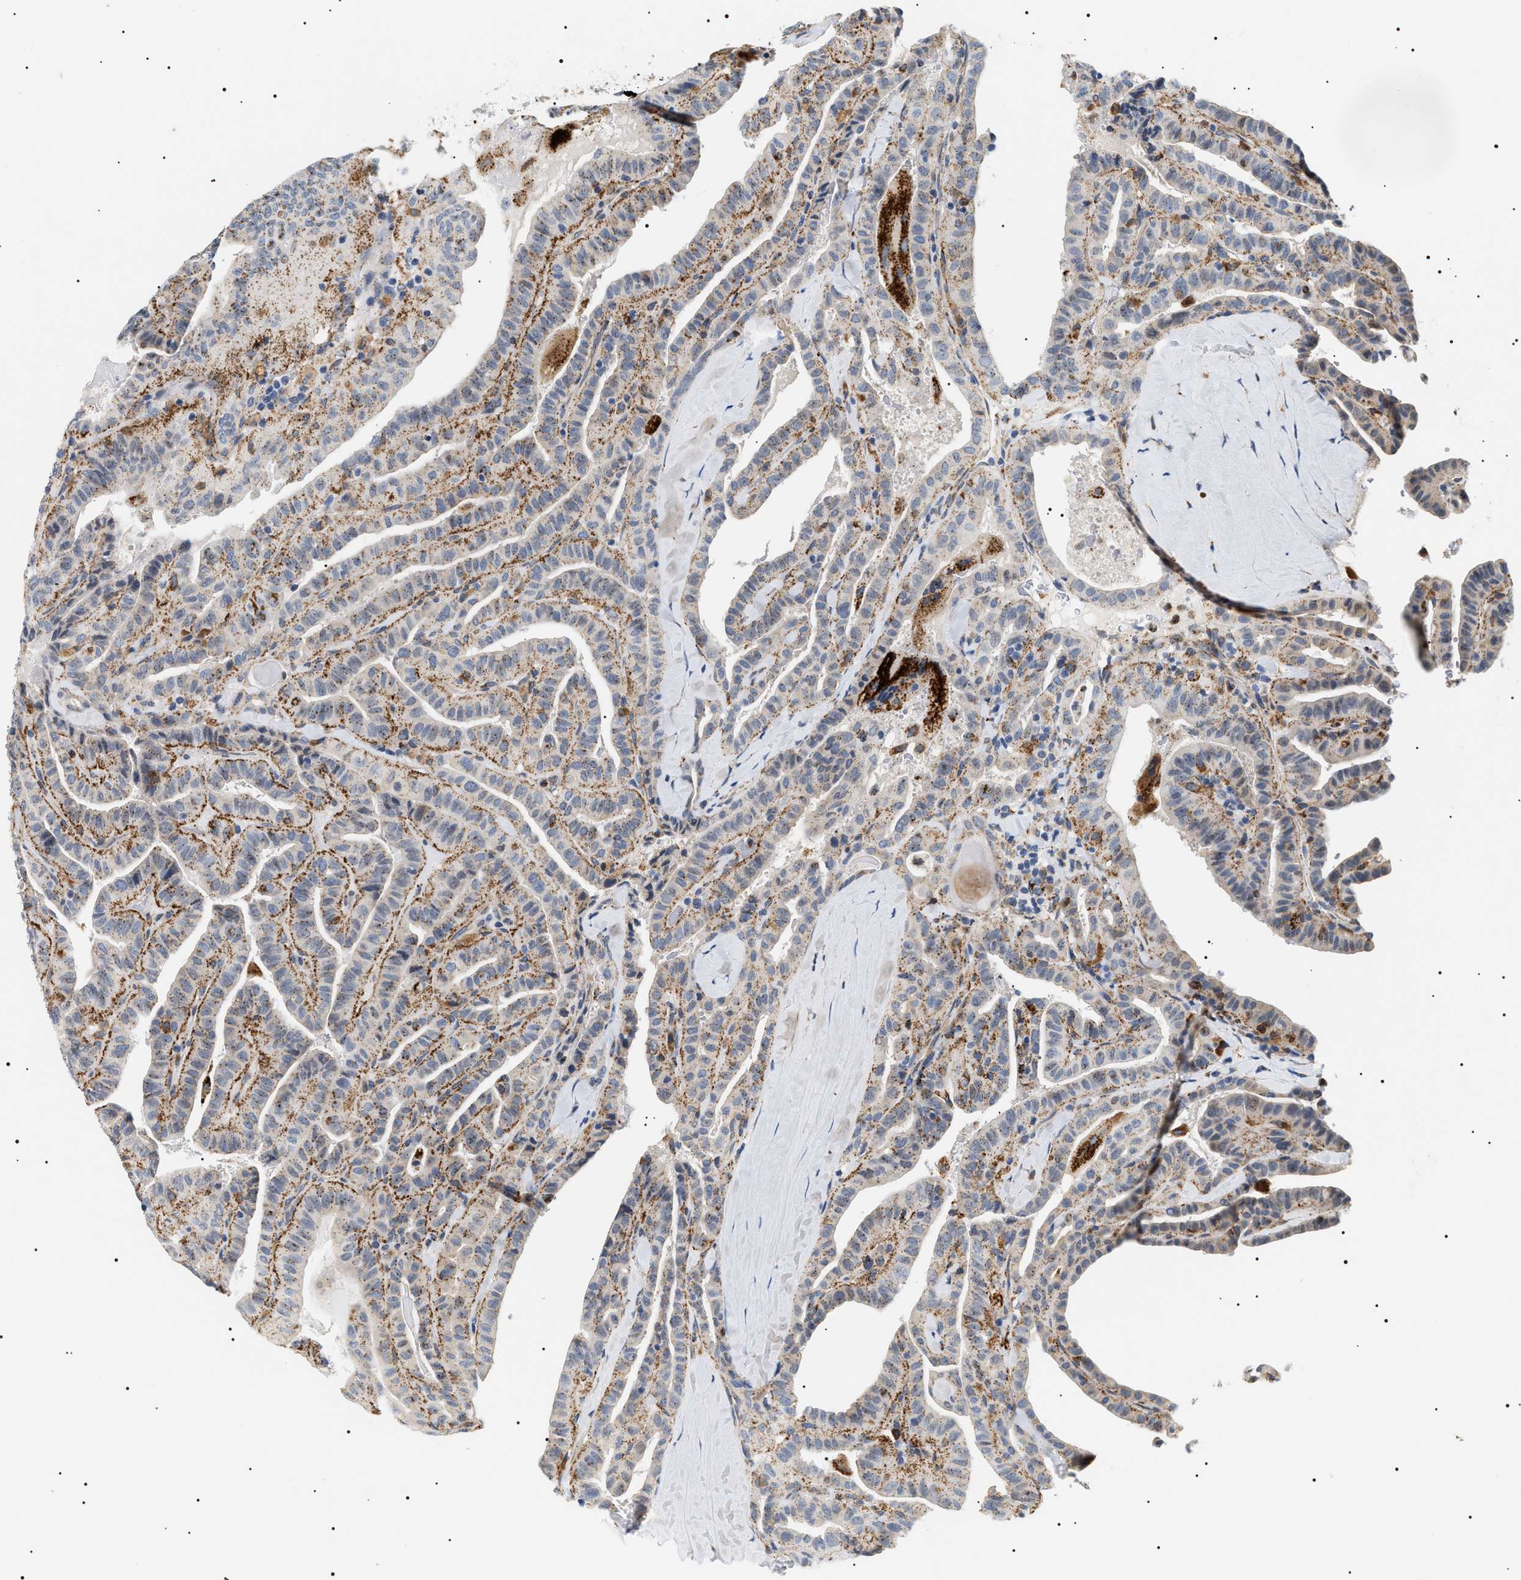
{"staining": {"intensity": "moderate", "quantity": "25%-75%", "location": "cytoplasmic/membranous"}, "tissue": "thyroid cancer", "cell_type": "Tumor cells", "image_type": "cancer", "snomed": [{"axis": "morphology", "description": "Papillary adenocarcinoma, NOS"}, {"axis": "topography", "description": "Thyroid gland"}], "caption": "Protein analysis of thyroid papillary adenocarcinoma tissue reveals moderate cytoplasmic/membranous staining in approximately 25%-75% of tumor cells.", "gene": "HSD17B11", "patient": {"sex": "male", "age": 77}}